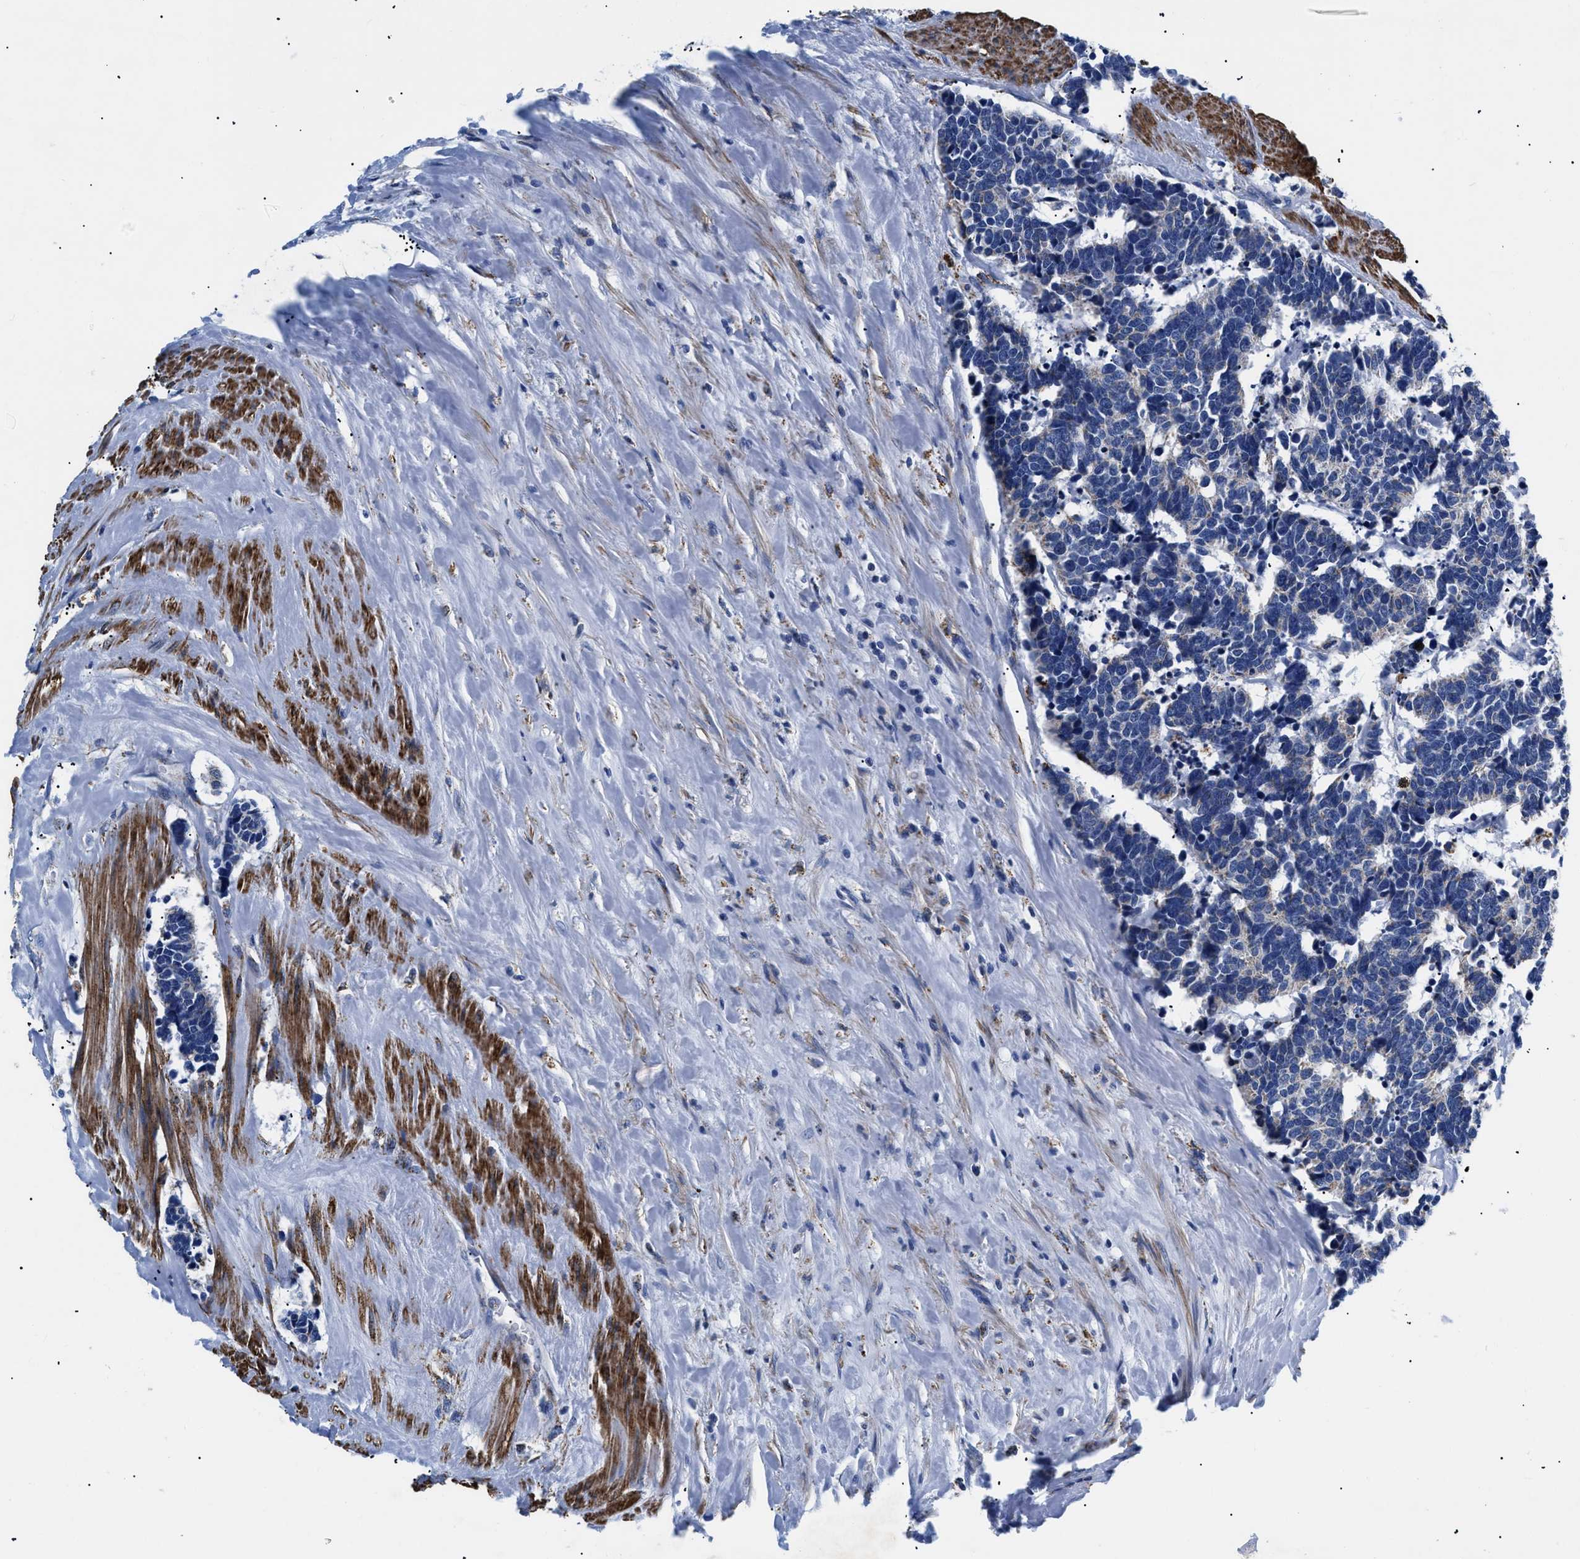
{"staining": {"intensity": "negative", "quantity": "none", "location": "none"}, "tissue": "carcinoid", "cell_type": "Tumor cells", "image_type": "cancer", "snomed": [{"axis": "morphology", "description": "Carcinoma, NOS"}, {"axis": "morphology", "description": "Carcinoid, malignant, NOS"}, {"axis": "topography", "description": "Urinary bladder"}], "caption": "Carcinoid was stained to show a protein in brown. There is no significant expression in tumor cells. (Brightfield microscopy of DAB immunohistochemistry (IHC) at high magnification).", "gene": "GPR149", "patient": {"sex": "male", "age": 57}}